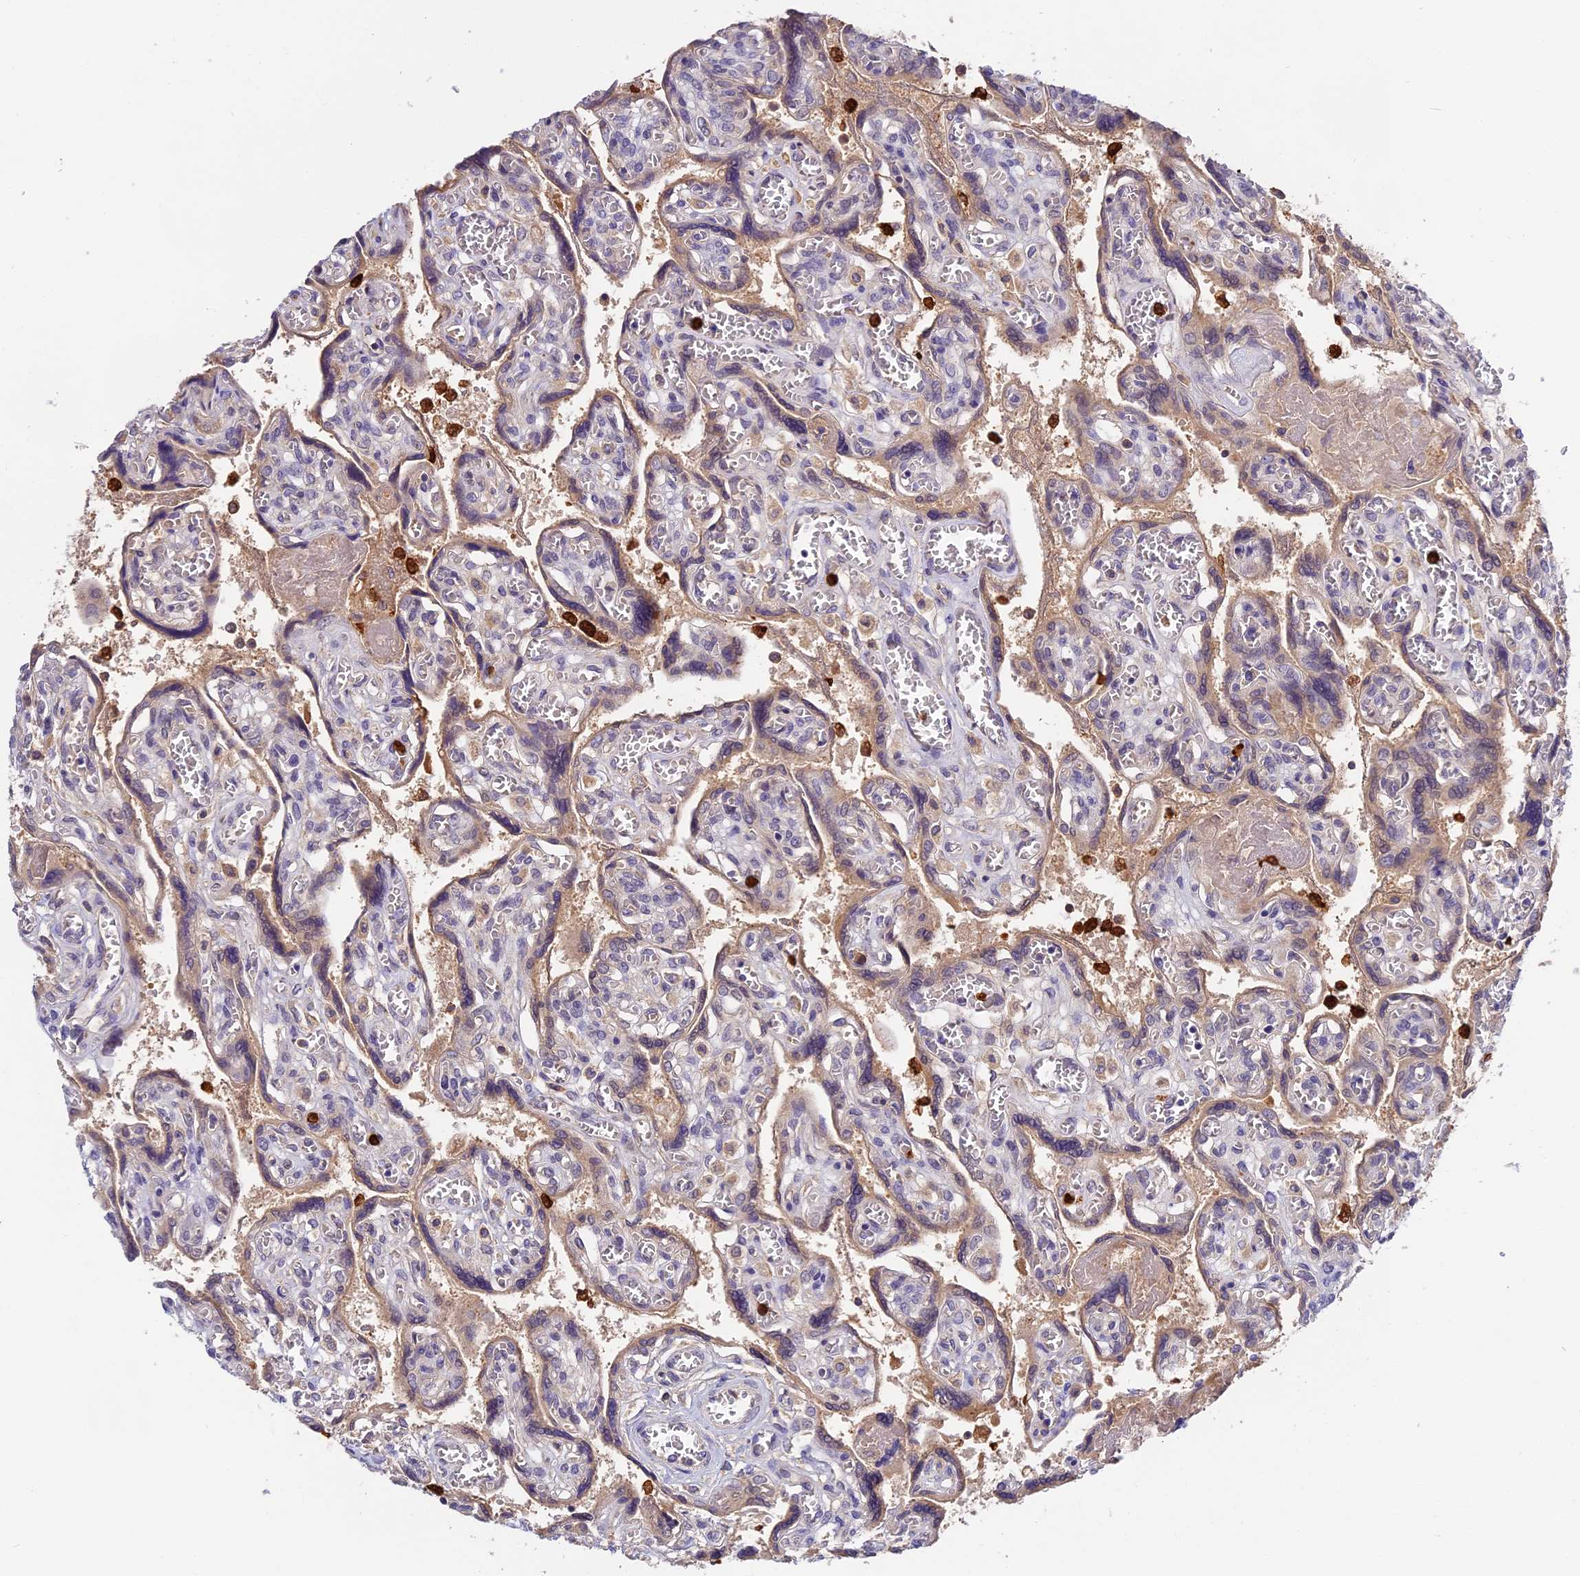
{"staining": {"intensity": "moderate", "quantity": "25%-75%", "location": "cytoplasmic/membranous"}, "tissue": "placenta", "cell_type": "Trophoblastic cells", "image_type": "normal", "snomed": [{"axis": "morphology", "description": "Normal tissue, NOS"}, {"axis": "topography", "description": "Placenta"}], "caption": "Moderate cytoplasmic/membranous protein expression is appreciated in about 25%-75% of trophoblastic cells in placenta. (DAB IHC, brown staining for protein, blue staining for nuclei).", "gene": "ADGRD1", "patient": {"sex": "female", "age": 39}}